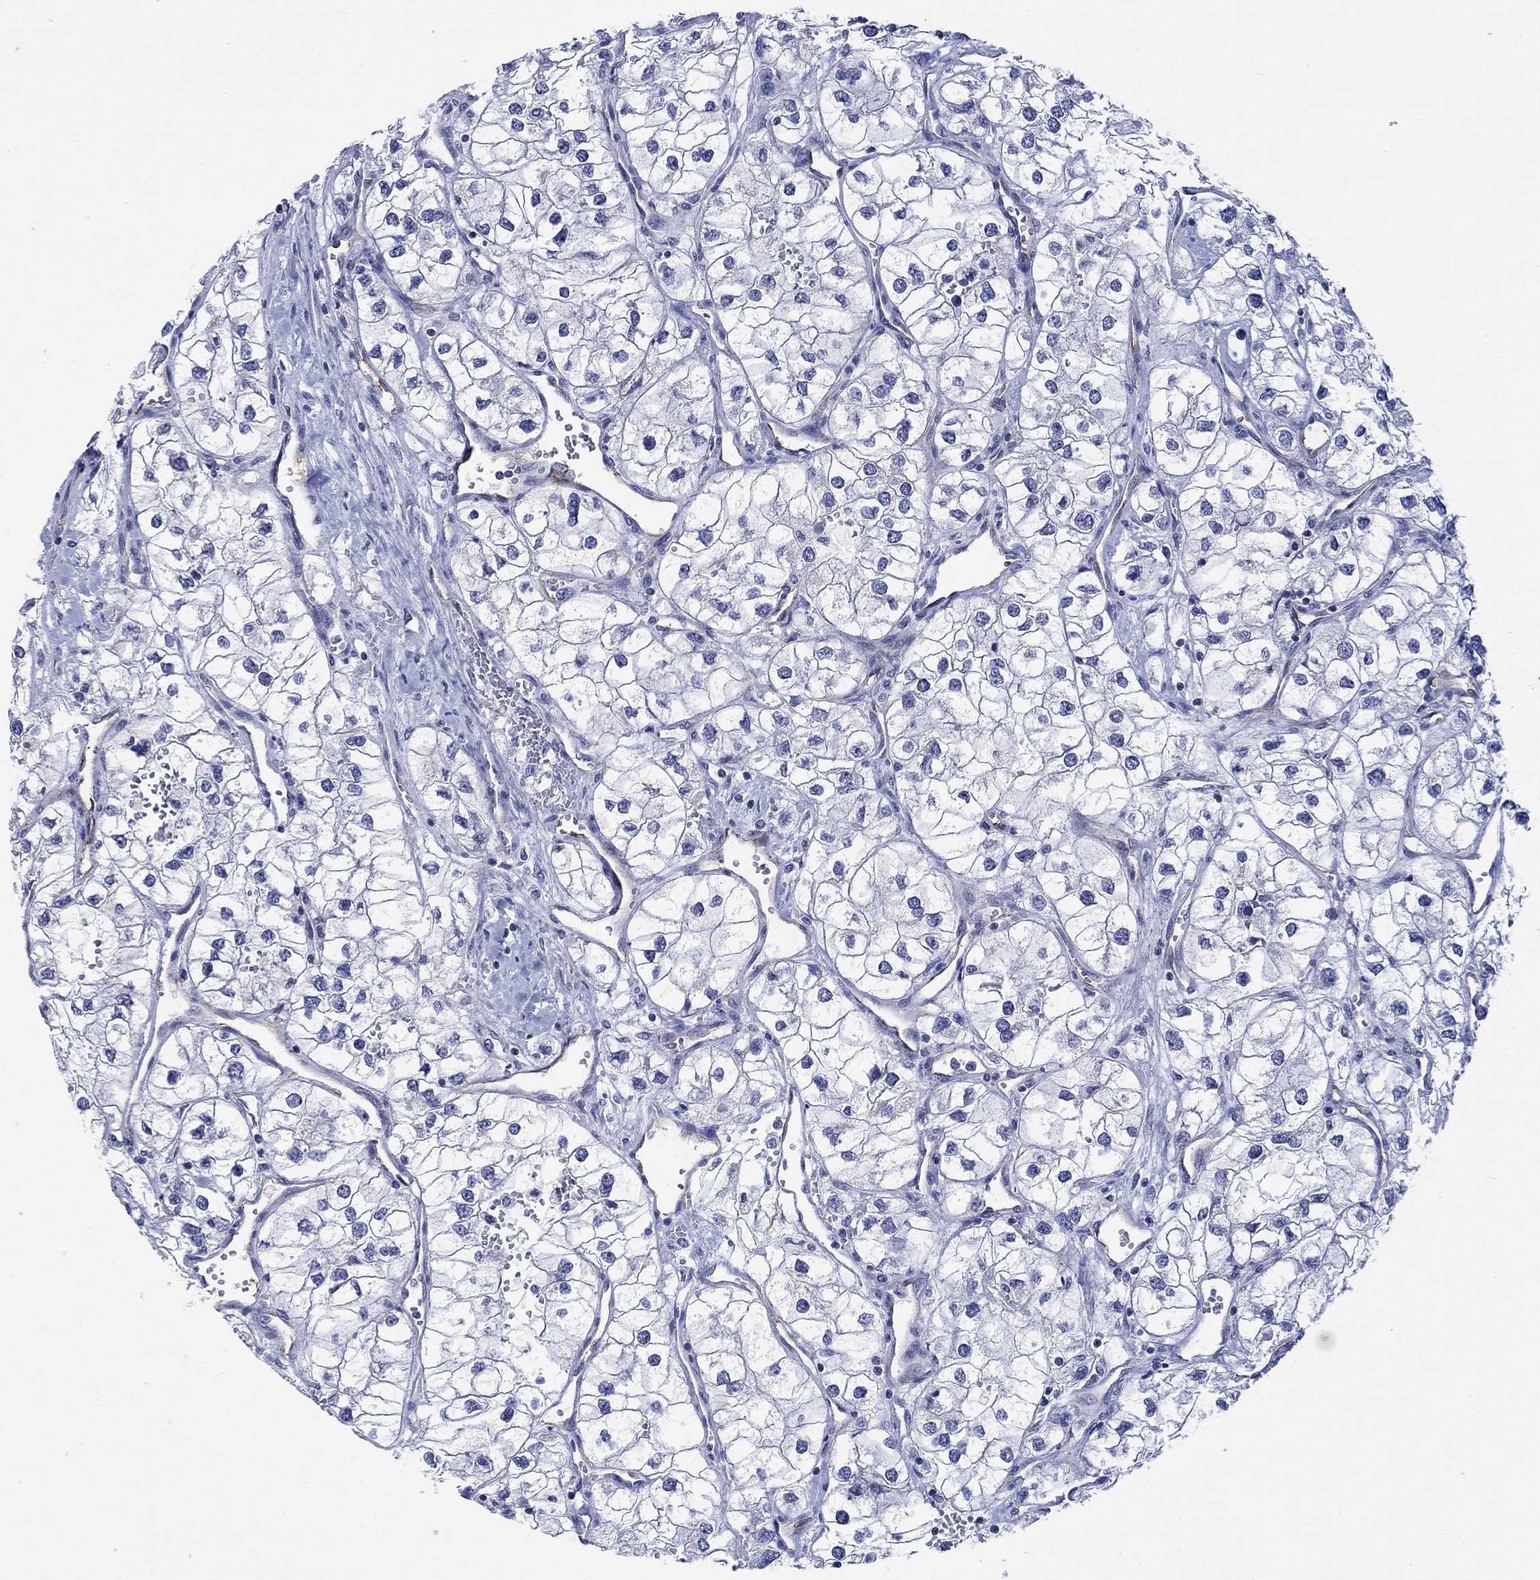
{"staining": {"intensity": "negative", "quantity": "none", "location": "none"}, "tissue": "renal cancer", "cell_type": "Tumor cells", "image_type": "cancer", "snomed": [{"axis": "morphology", "description": "Adenocarcinoma, NOS"}, {"axis": "topography", "description": "Kidney"}], "caption": "This is a photomicrograph of immunohistochemistry staining of renal cancer (adenocarcinoma), which shows no expression in tumor cells.", "gene": "AGRP", "patient": {"sex": "male", "age": 59}}